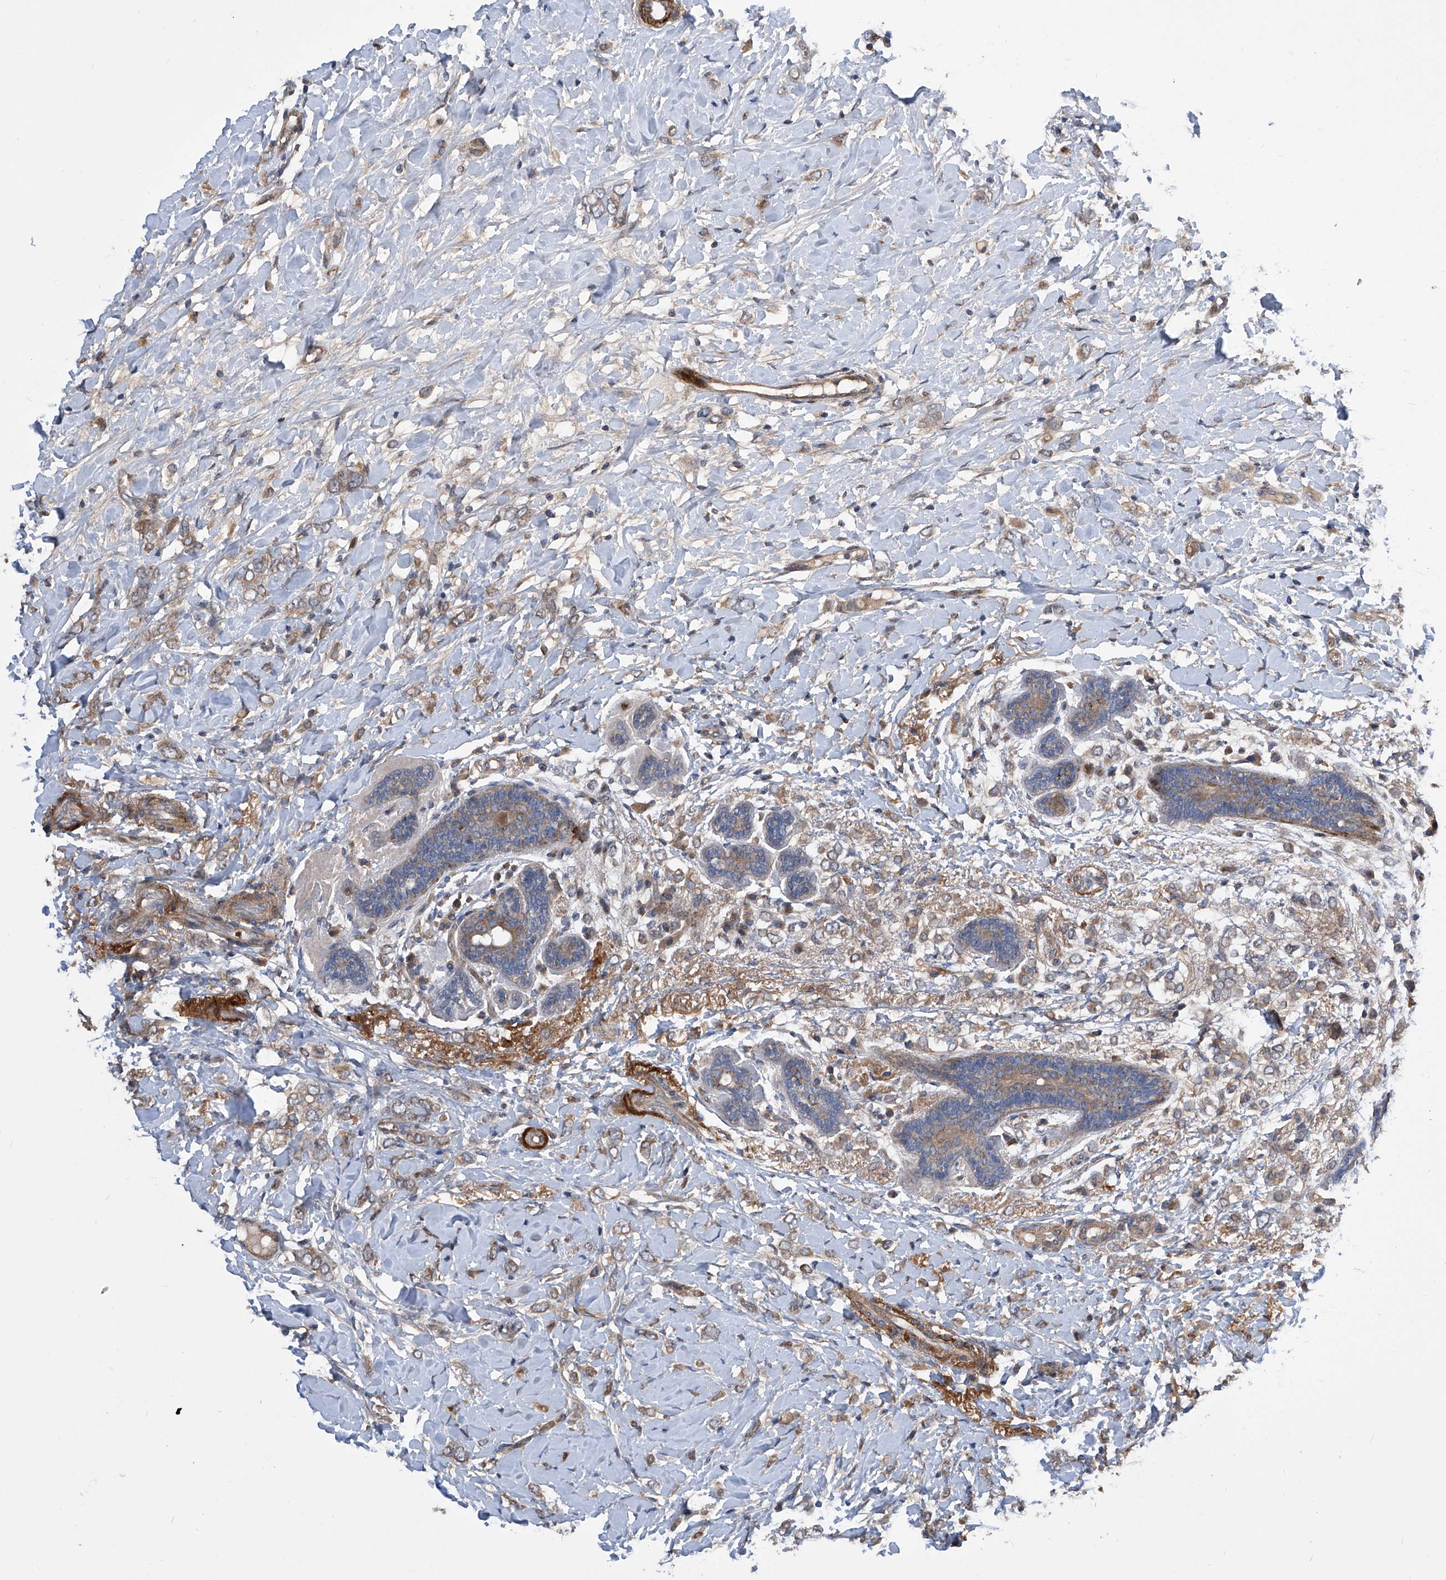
{"staining": {"intensity": "weak", "quantity": ">75%", "location": "cytoplasmic/membranous"}, "tissue": "breast cancer", "cell_type": "Tumor cells", "image_type": "cancer", "snomed": [{"axis": "morphology", "description": "Normal tissue, NOS"}, {"axis": "morphology", "description": "Lobular carcinoma"}, {"axis": "topography", "description": "Breast"}], "caption": "DAB (3,3'-diaminobenzidine) immunohistochemical staining of breast lobular carcinoma reveals weak cytoplasmic/membranous protein expression in approximately >75% of tumor cells.", "gene": "USF3", "patient": {"sex": "female", "age": 47}}